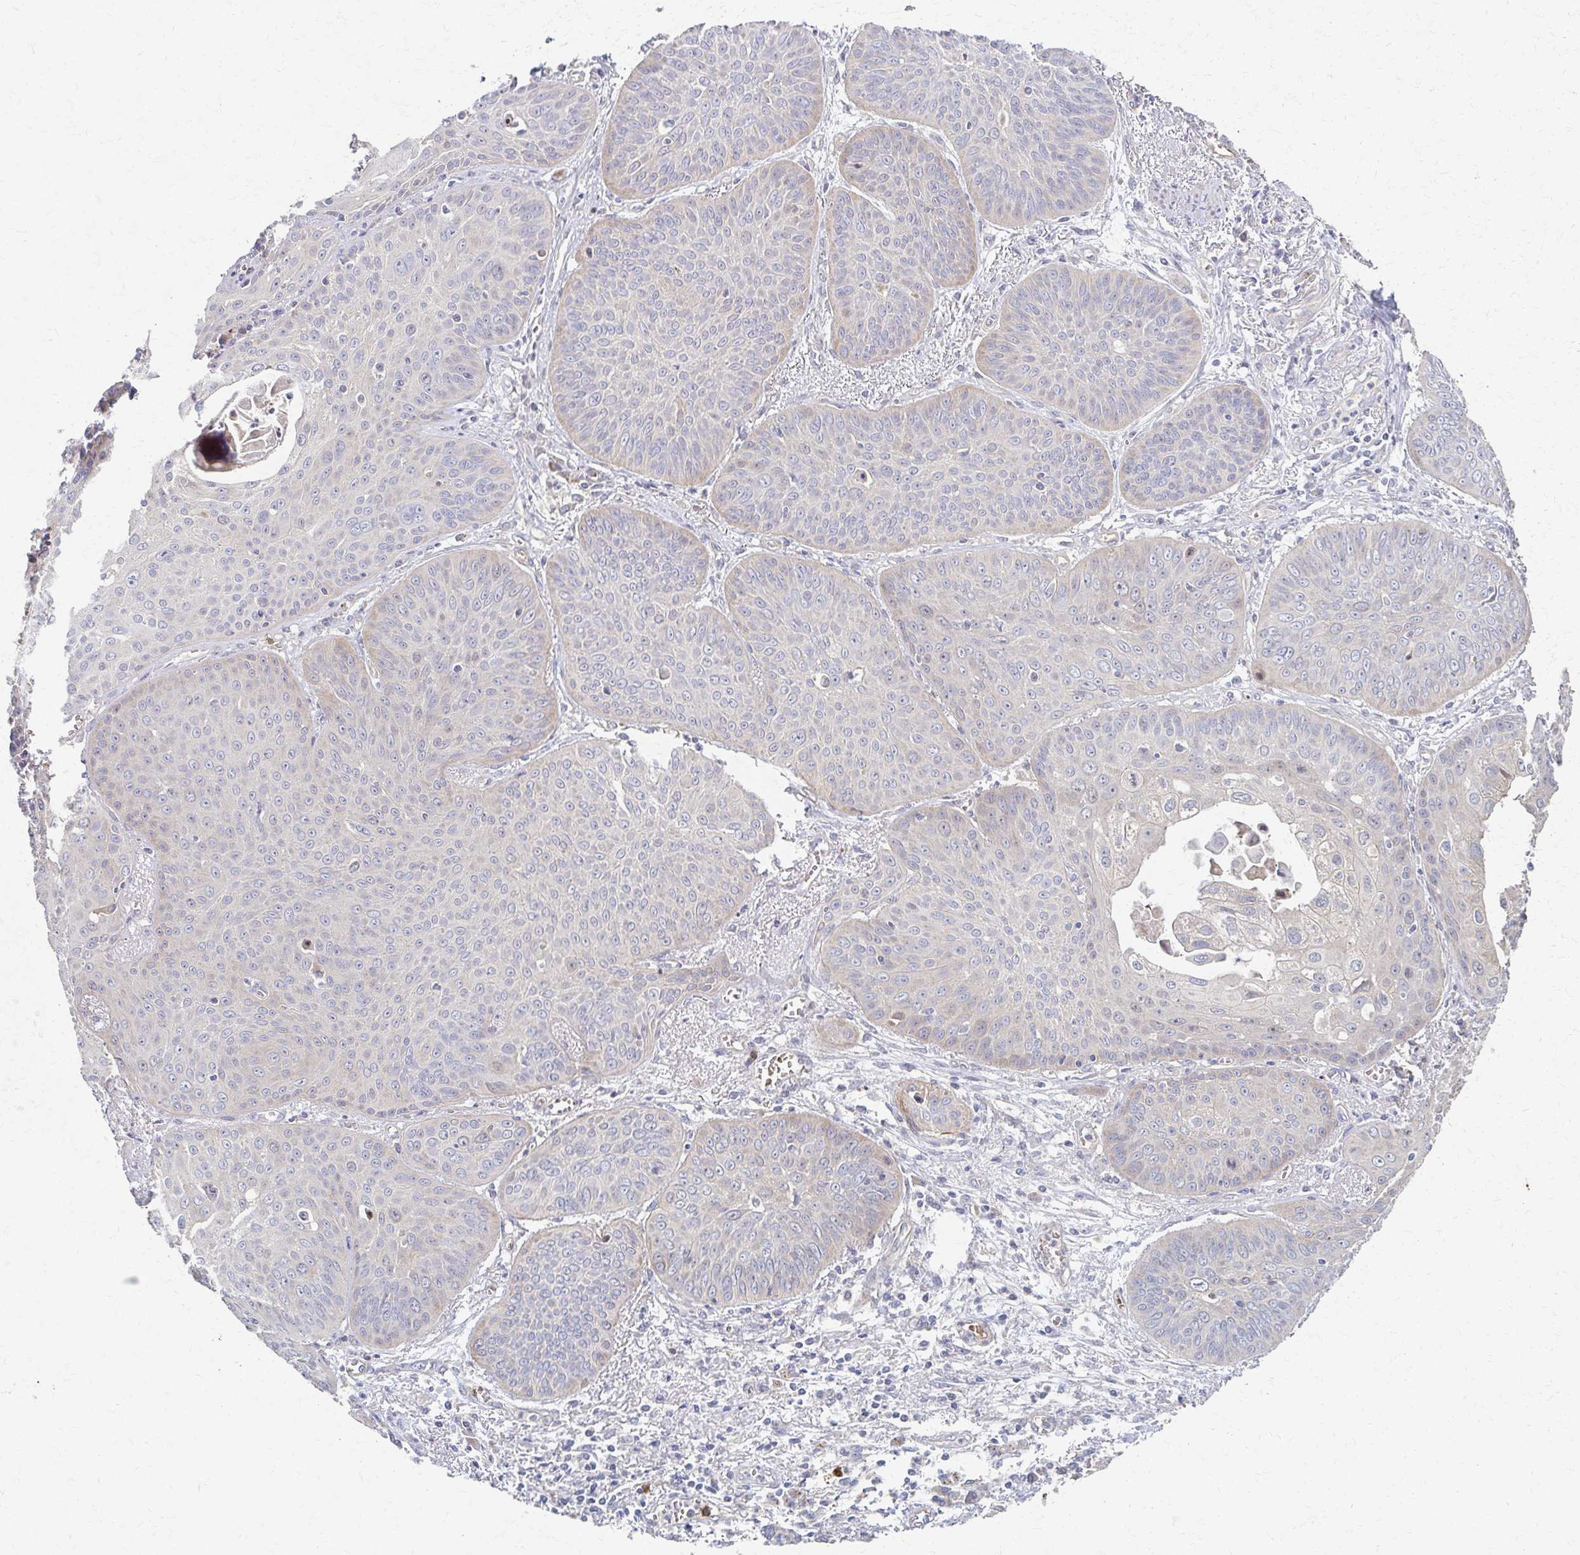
{"staining": {"intensity": "negative", "quantity": "none", "location": "none"}, "tissue": "lung cancer", "cell_type": "Tumor cells", "image_type": "cancer", "snomed": [{"axis": "morphology", "description": "Squamous cell carcinoma, NOS"}, {"axis": "topography", "description": "Lung"}], "caption": "An immunohistochemistry (IHC) image of lung cancer (squamous cell carcinoma) is shown. There is no staining in tumor cells of lung cancer (squamous cell carcinoma).", "gene": "SKA2", "patient": {"sex": "male", "age": 74}}